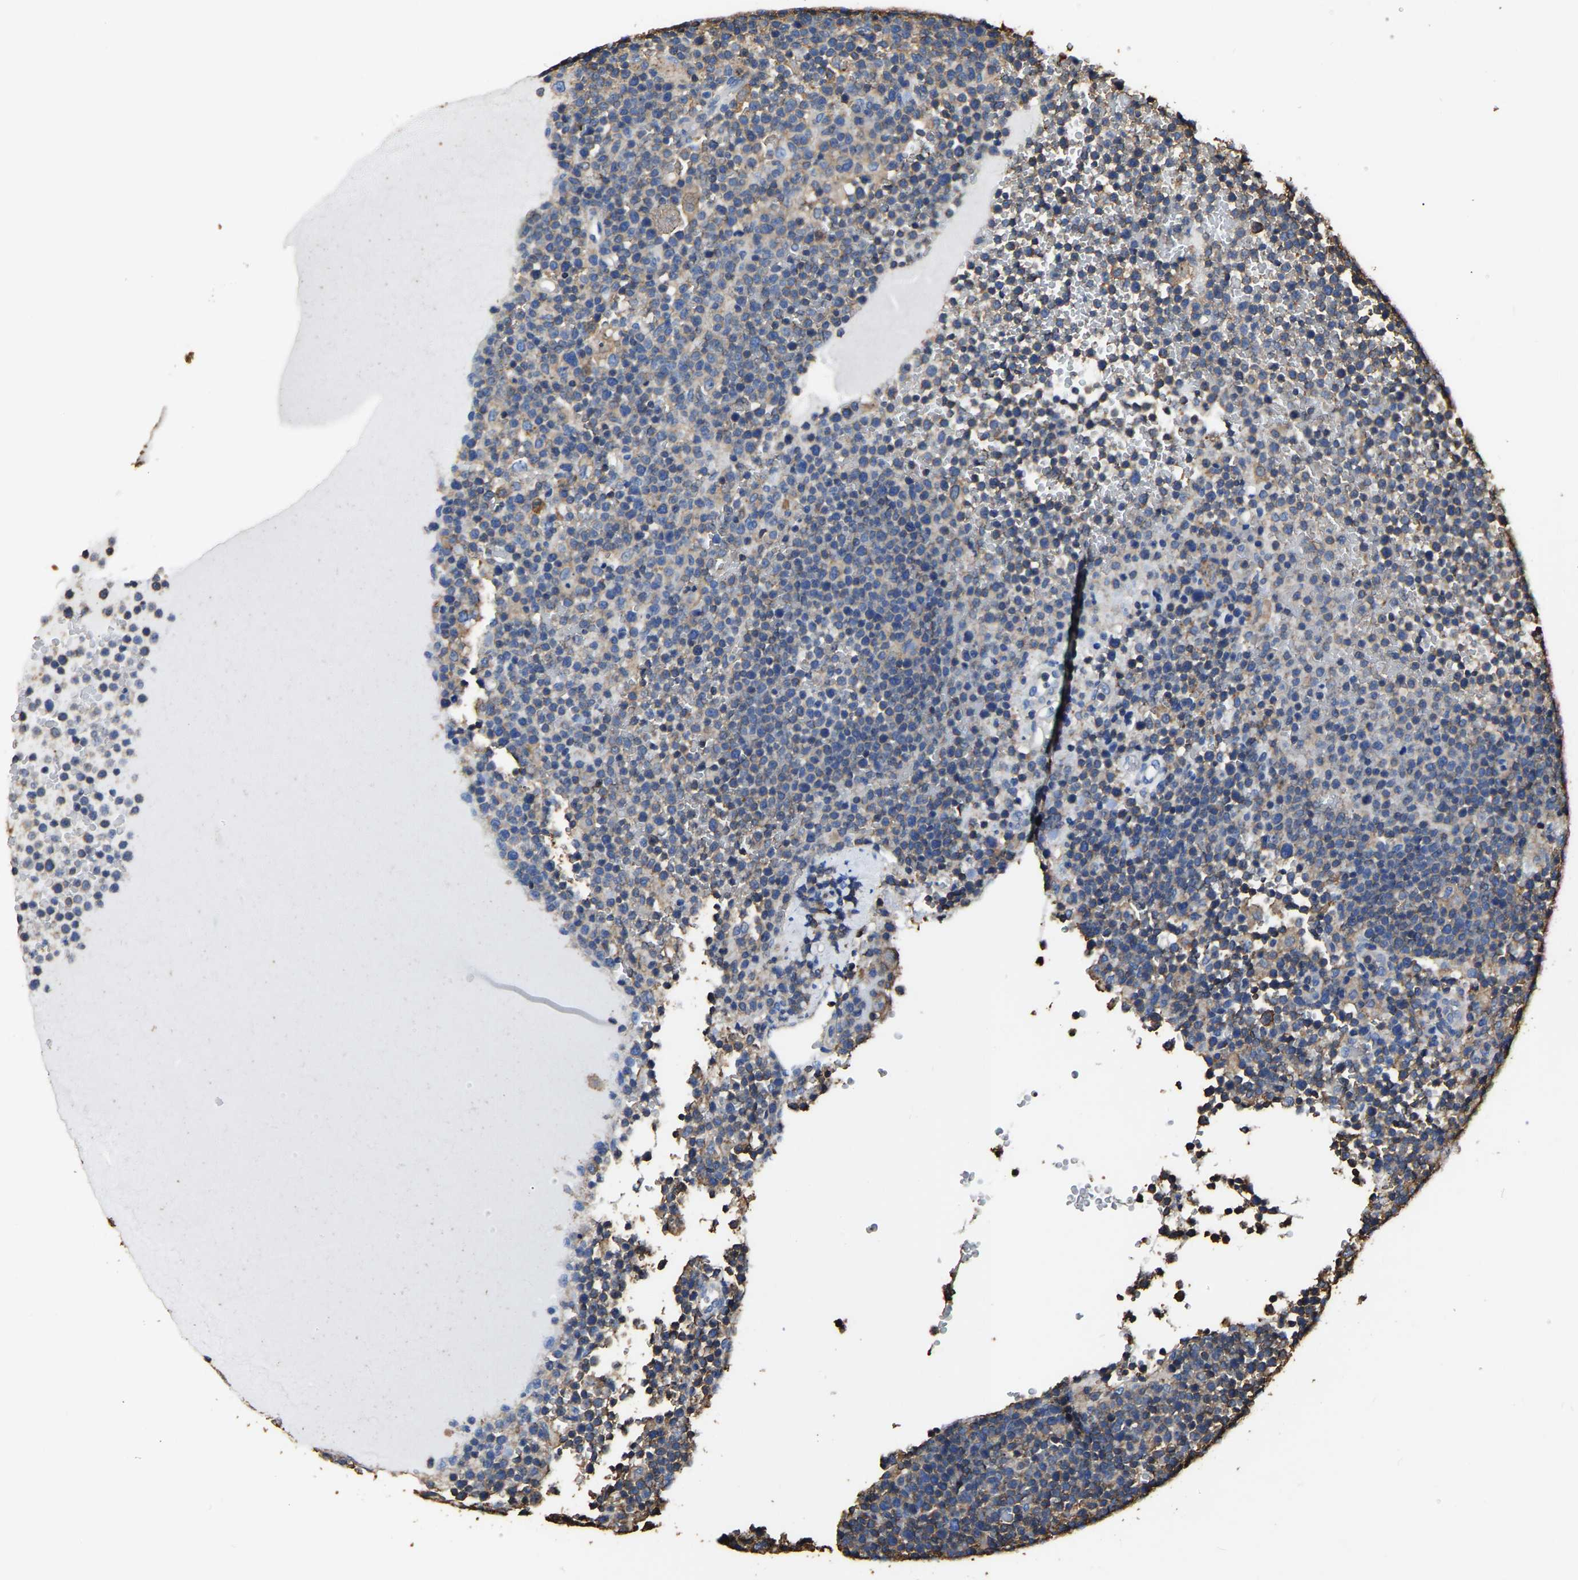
{"staining": {"intensity": "weak", "quantity": "<25%", "location": "cytoplasmic/membranous"}, "tissue": "lymphoma", "cell_type": "Tumor cells", "image_type": "cancer", "snomed": [{"axis": "morphology", "description": "Malignant lymphoma, non-Hodgkin's type, High grade"}, {"axis": "topography", "description": "Lymph node"}], "caption": "IHC of human high-grade malignant lymphoma, non-Hodgkin's type exhibits no positivity in tumor cells.", "gene": "ARMT1", "patient": {"sex": "male", "age": 61}}